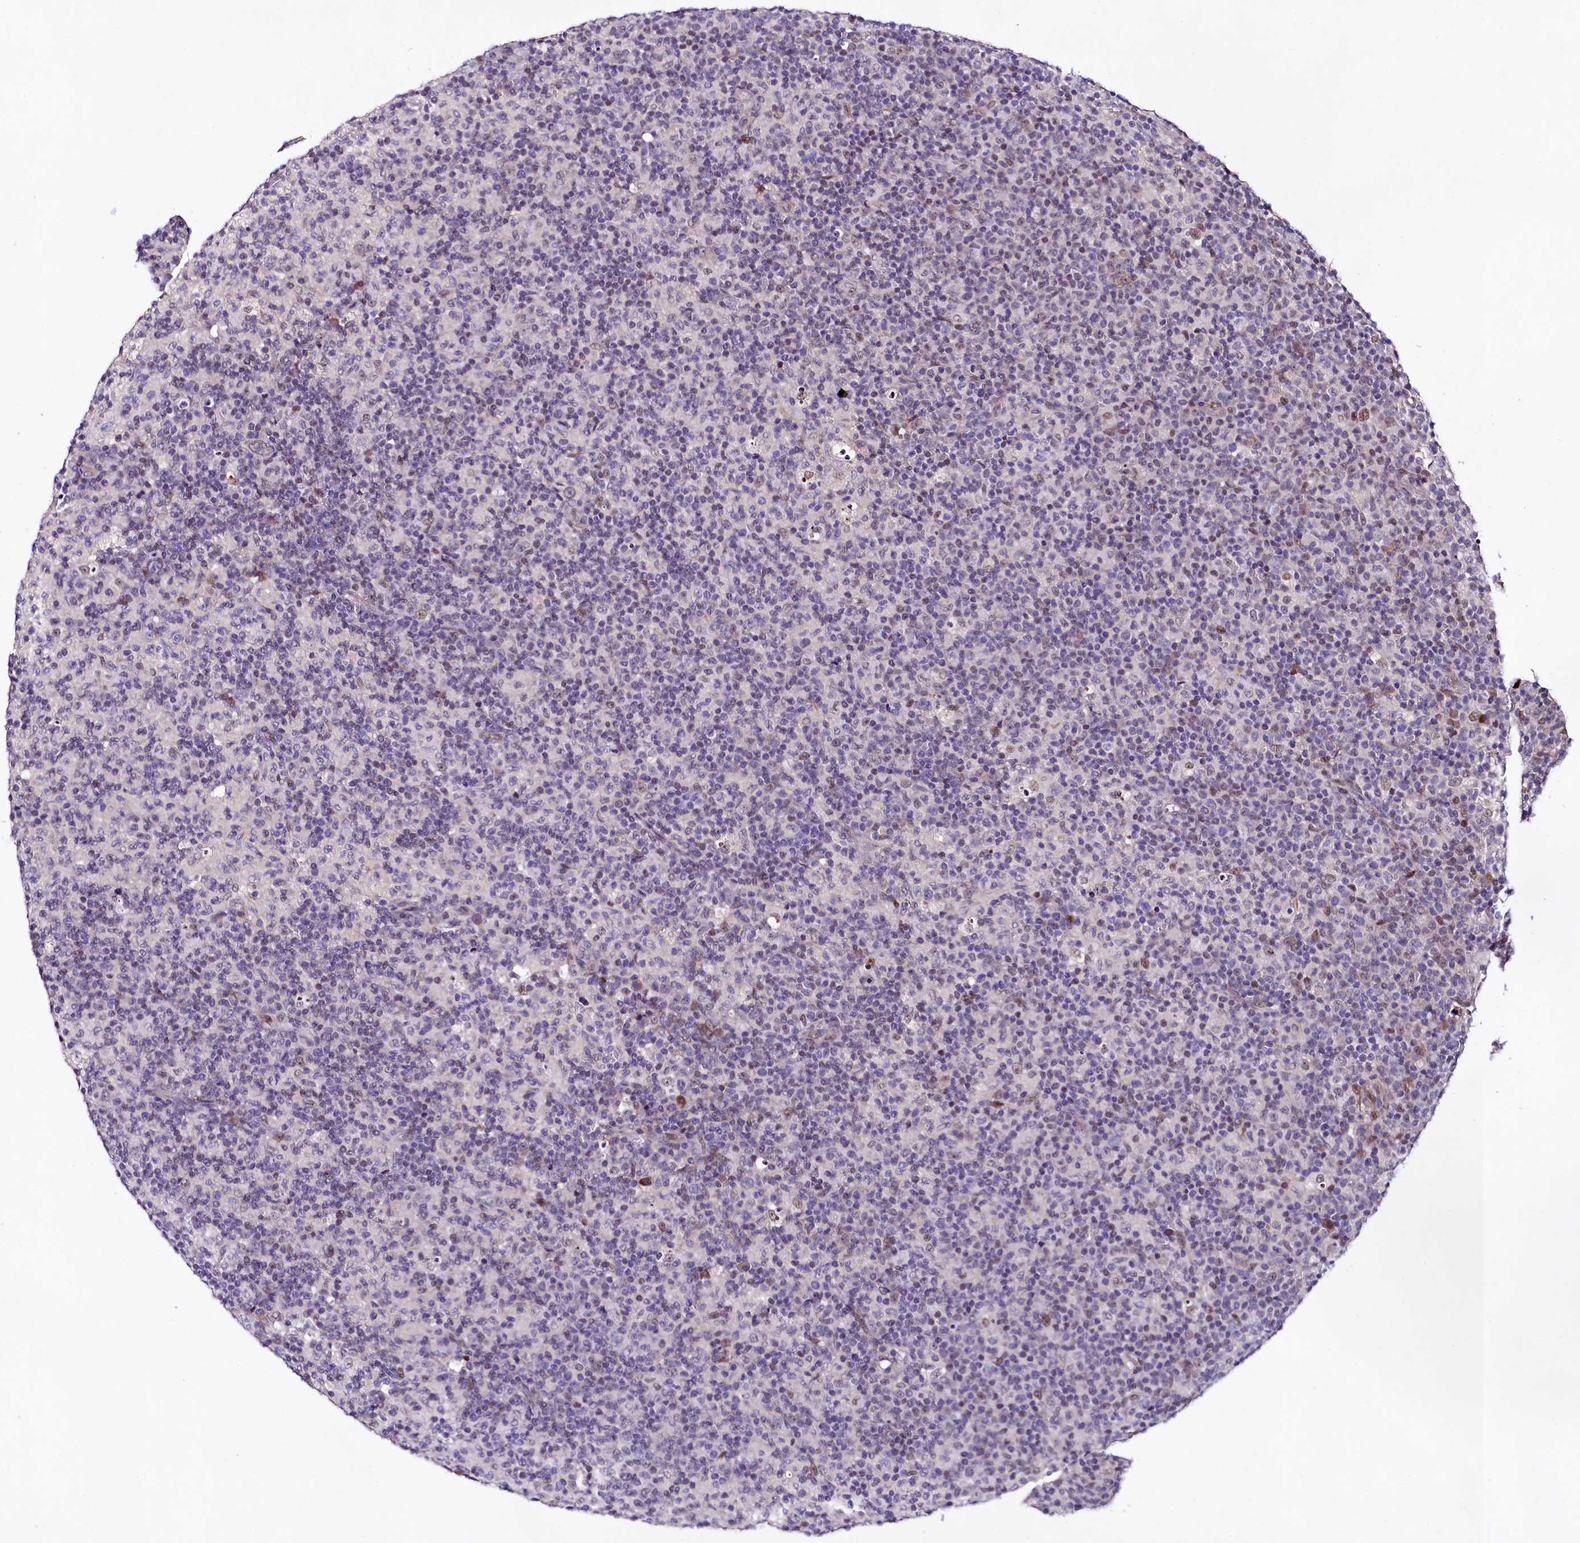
{"staining": {"intensity": "moderate", "quantity": "<25%", "location": "nuclear"}, "tissue": "lymph node", "cell_type": "Germinal center cells", "image_type": "normal", "snomed": [{"axis": "morphology", "description": "Normal tissue, NOS"}, {"axis": "morphology", "description": "Inflammation, NOS"}, {"axis": "topography", "description": "Lymph node"}], "caption": "Brown immunohistochemical staining in normal lymph node exhibits moderate nuclear staining in approximately <25% of germinal center cells.", "gene": "LEUTX", "patient": {"sex": "male", "age": 55}}